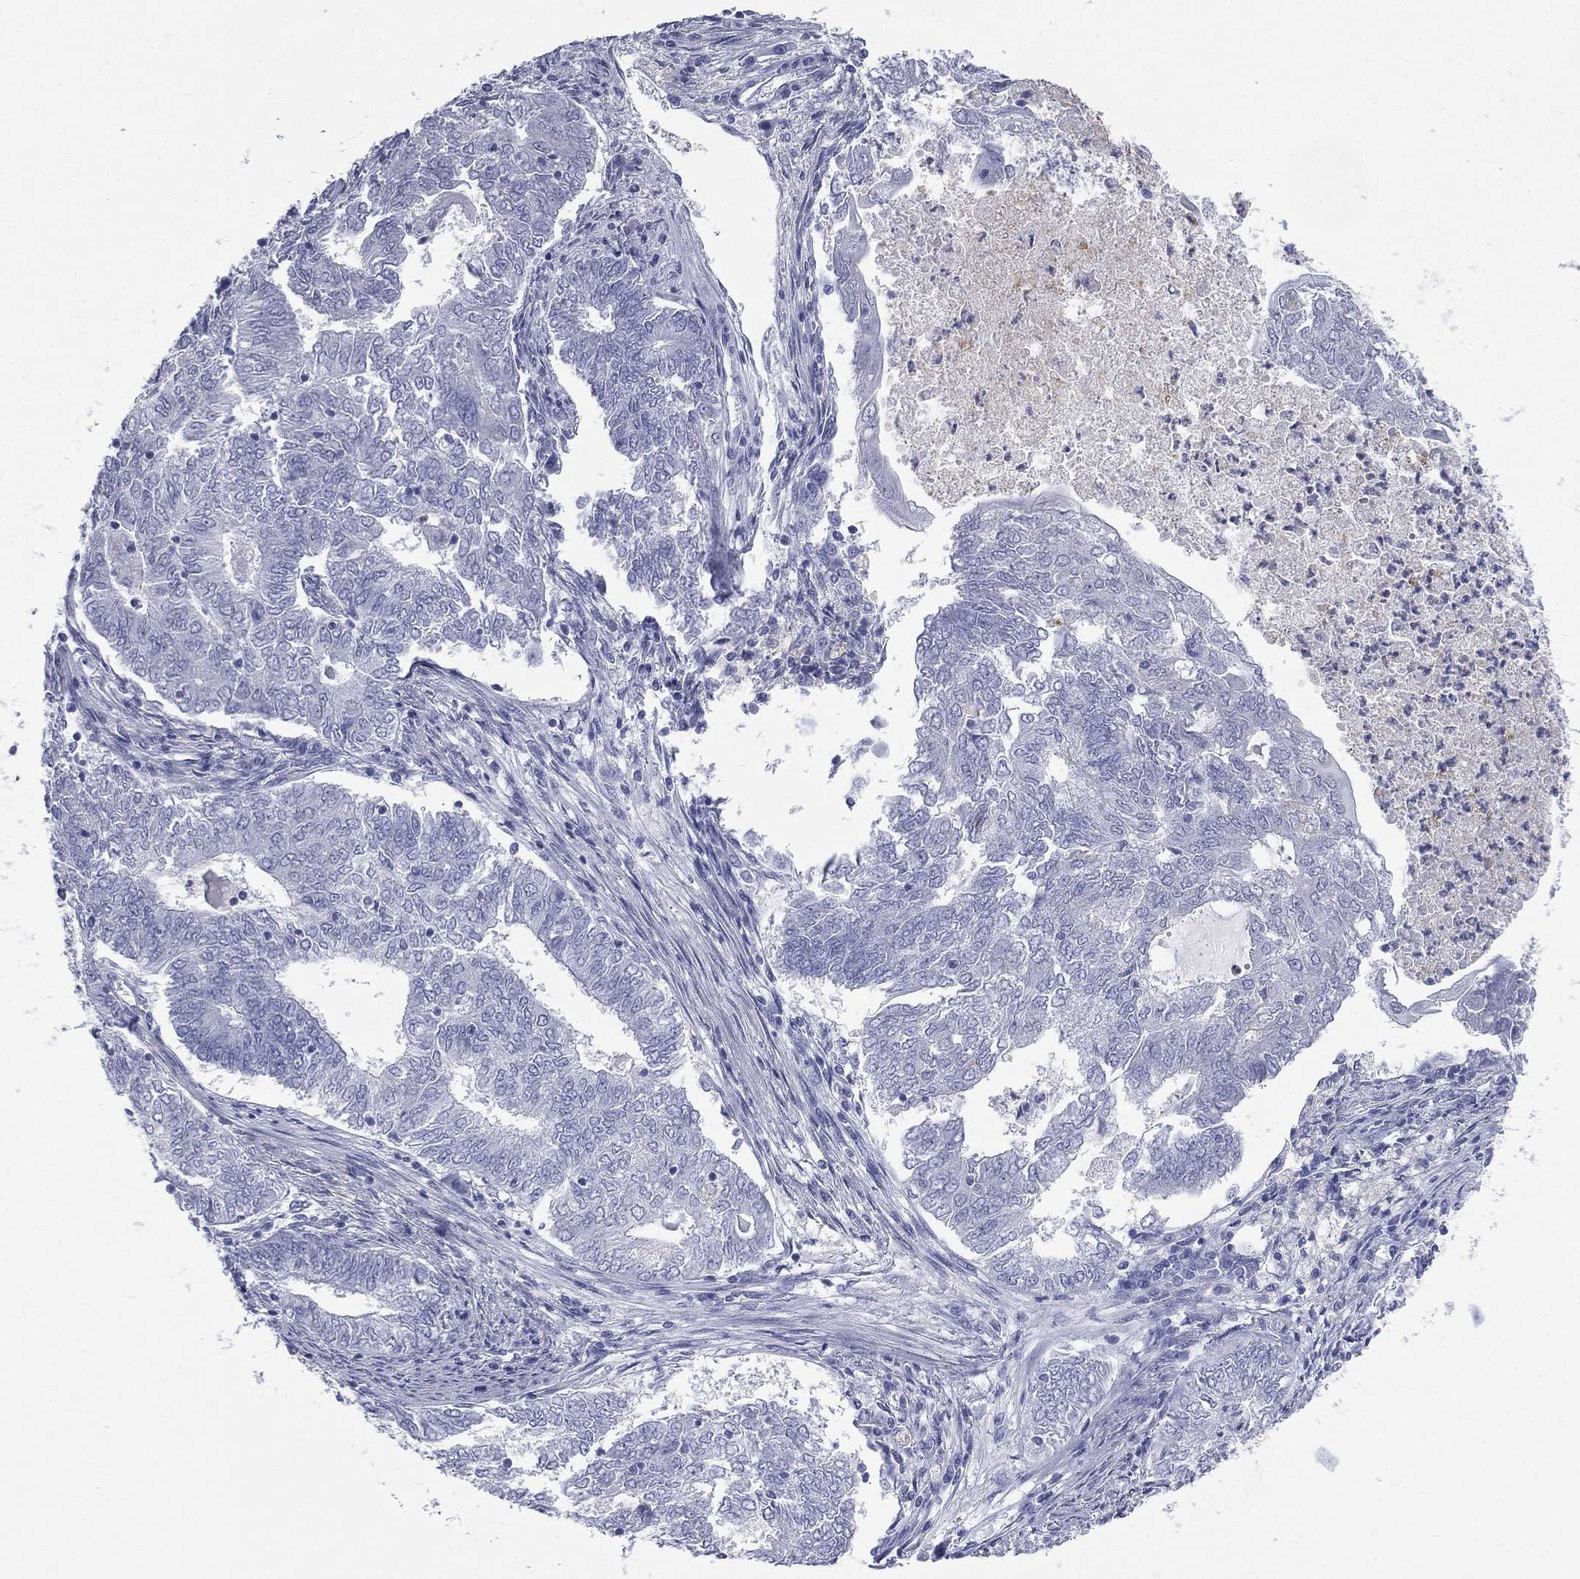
{"staining": {"intensity": "negative", "quantity": "none", "location": "none"}, "tissue": "endometrial cancer", "cell_type": "Tumor cells", "image_type": "cancer", "snomed": [{"axis": "morphology", "description": "Adenocarcinoma, NOS"}, {"axis": "topography", "description": "Endometrium"}], "caption": "Endometrial cancer was stained to show a protein in brown. There is no significant positivity in tumor cells.", "gene": "HP", "patient": {"sex": "female", "age": 62}}